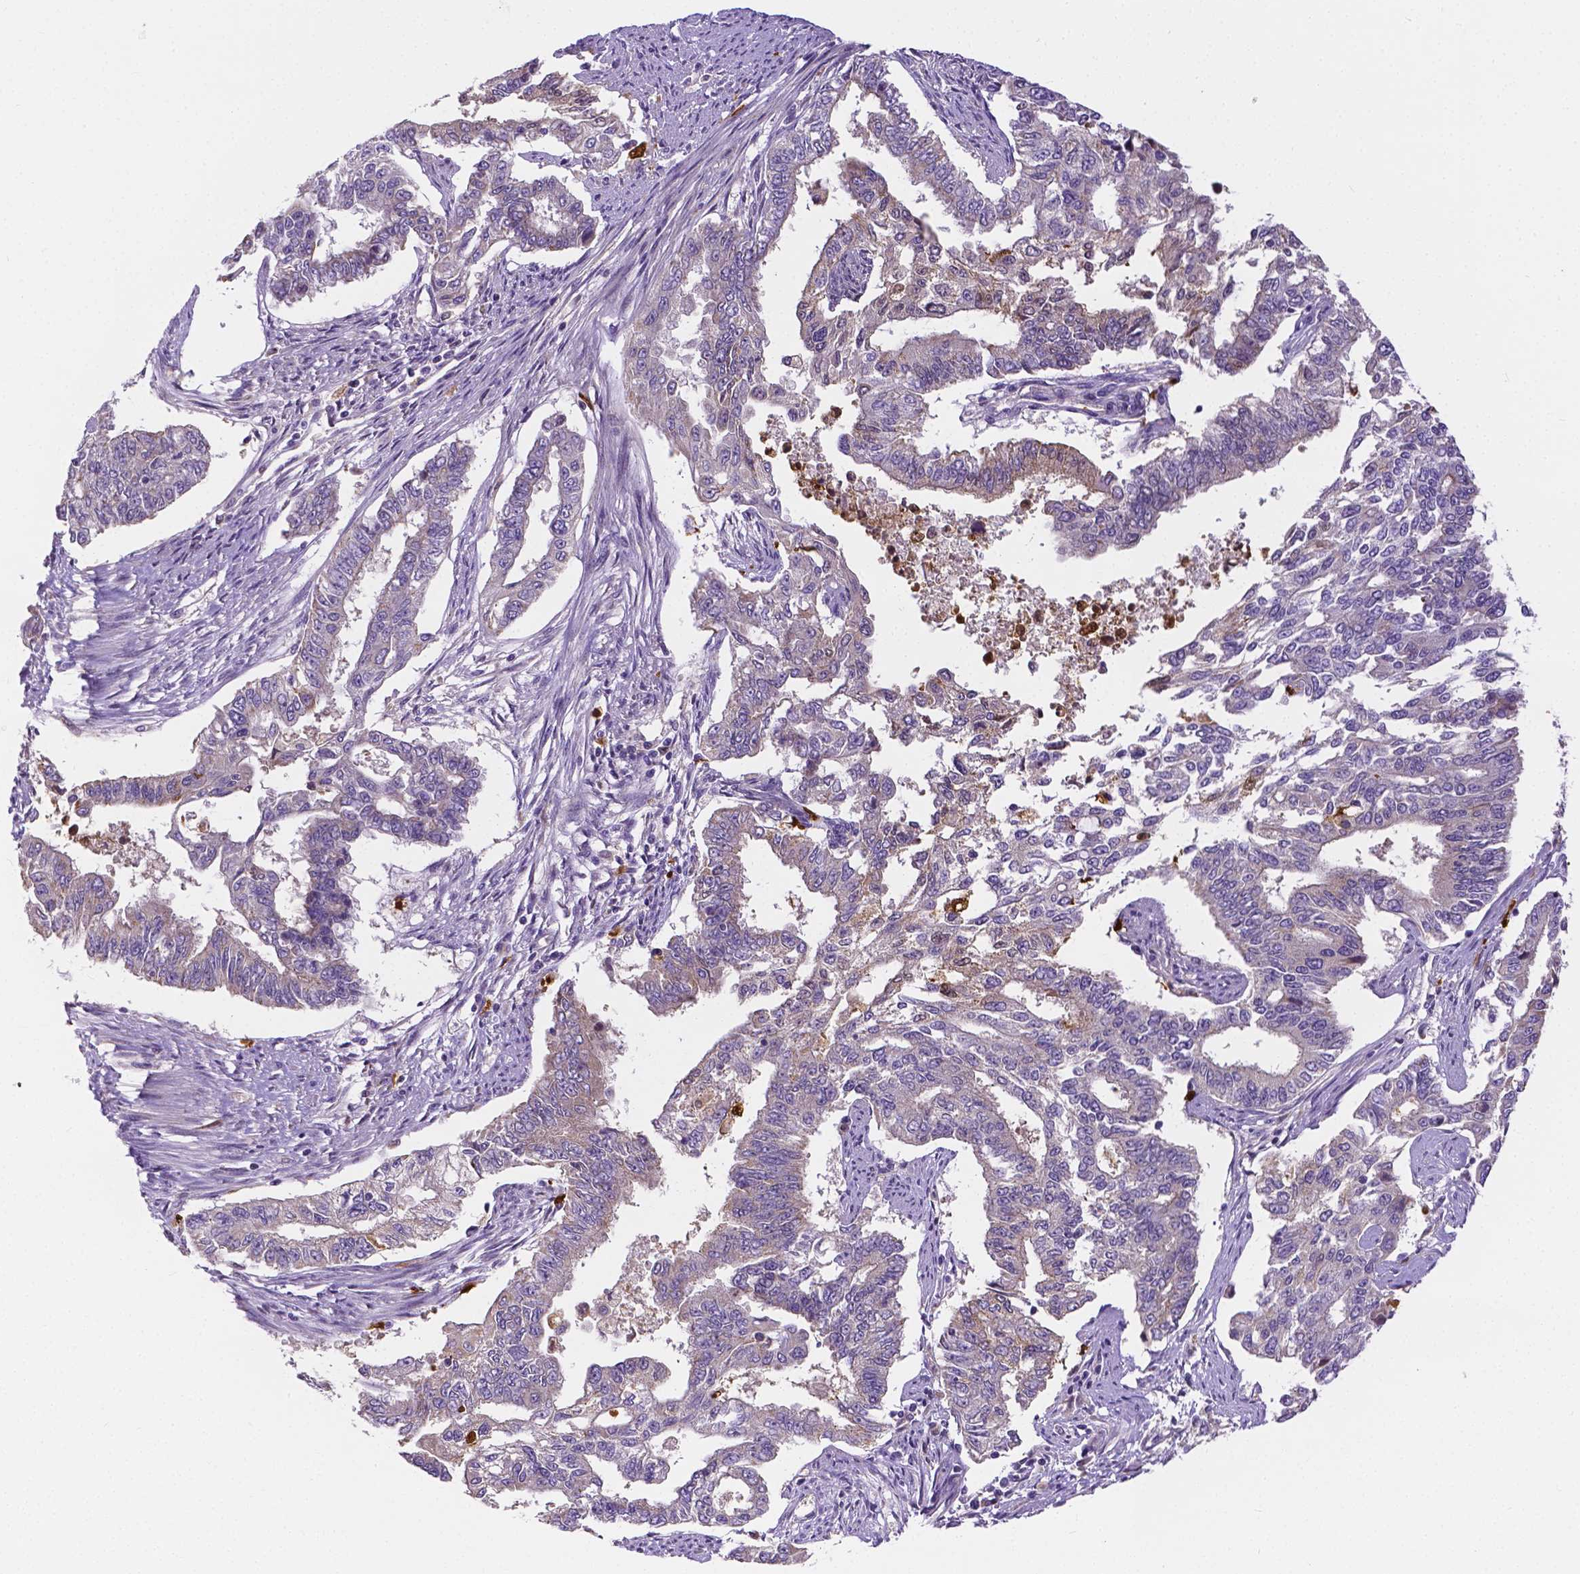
{"staining": {"intensity": "negative", "quantity": "none", "location": "none"}, "tissue": "endometrial cancer", "cell_type": "Tumor cells", "image_type": "cancer", "snomed": [{"axis": "morphology", "description": "Adenocarcinoma, NOS"}, {"axis": "topography", "description": "Uterus"}], "caption": "IHC of human endometrial adenocarcinoma exhibits no expression in tumor cells.", "gene": "ZNRD2", "patient": {"sex": "female", "age": 59}}